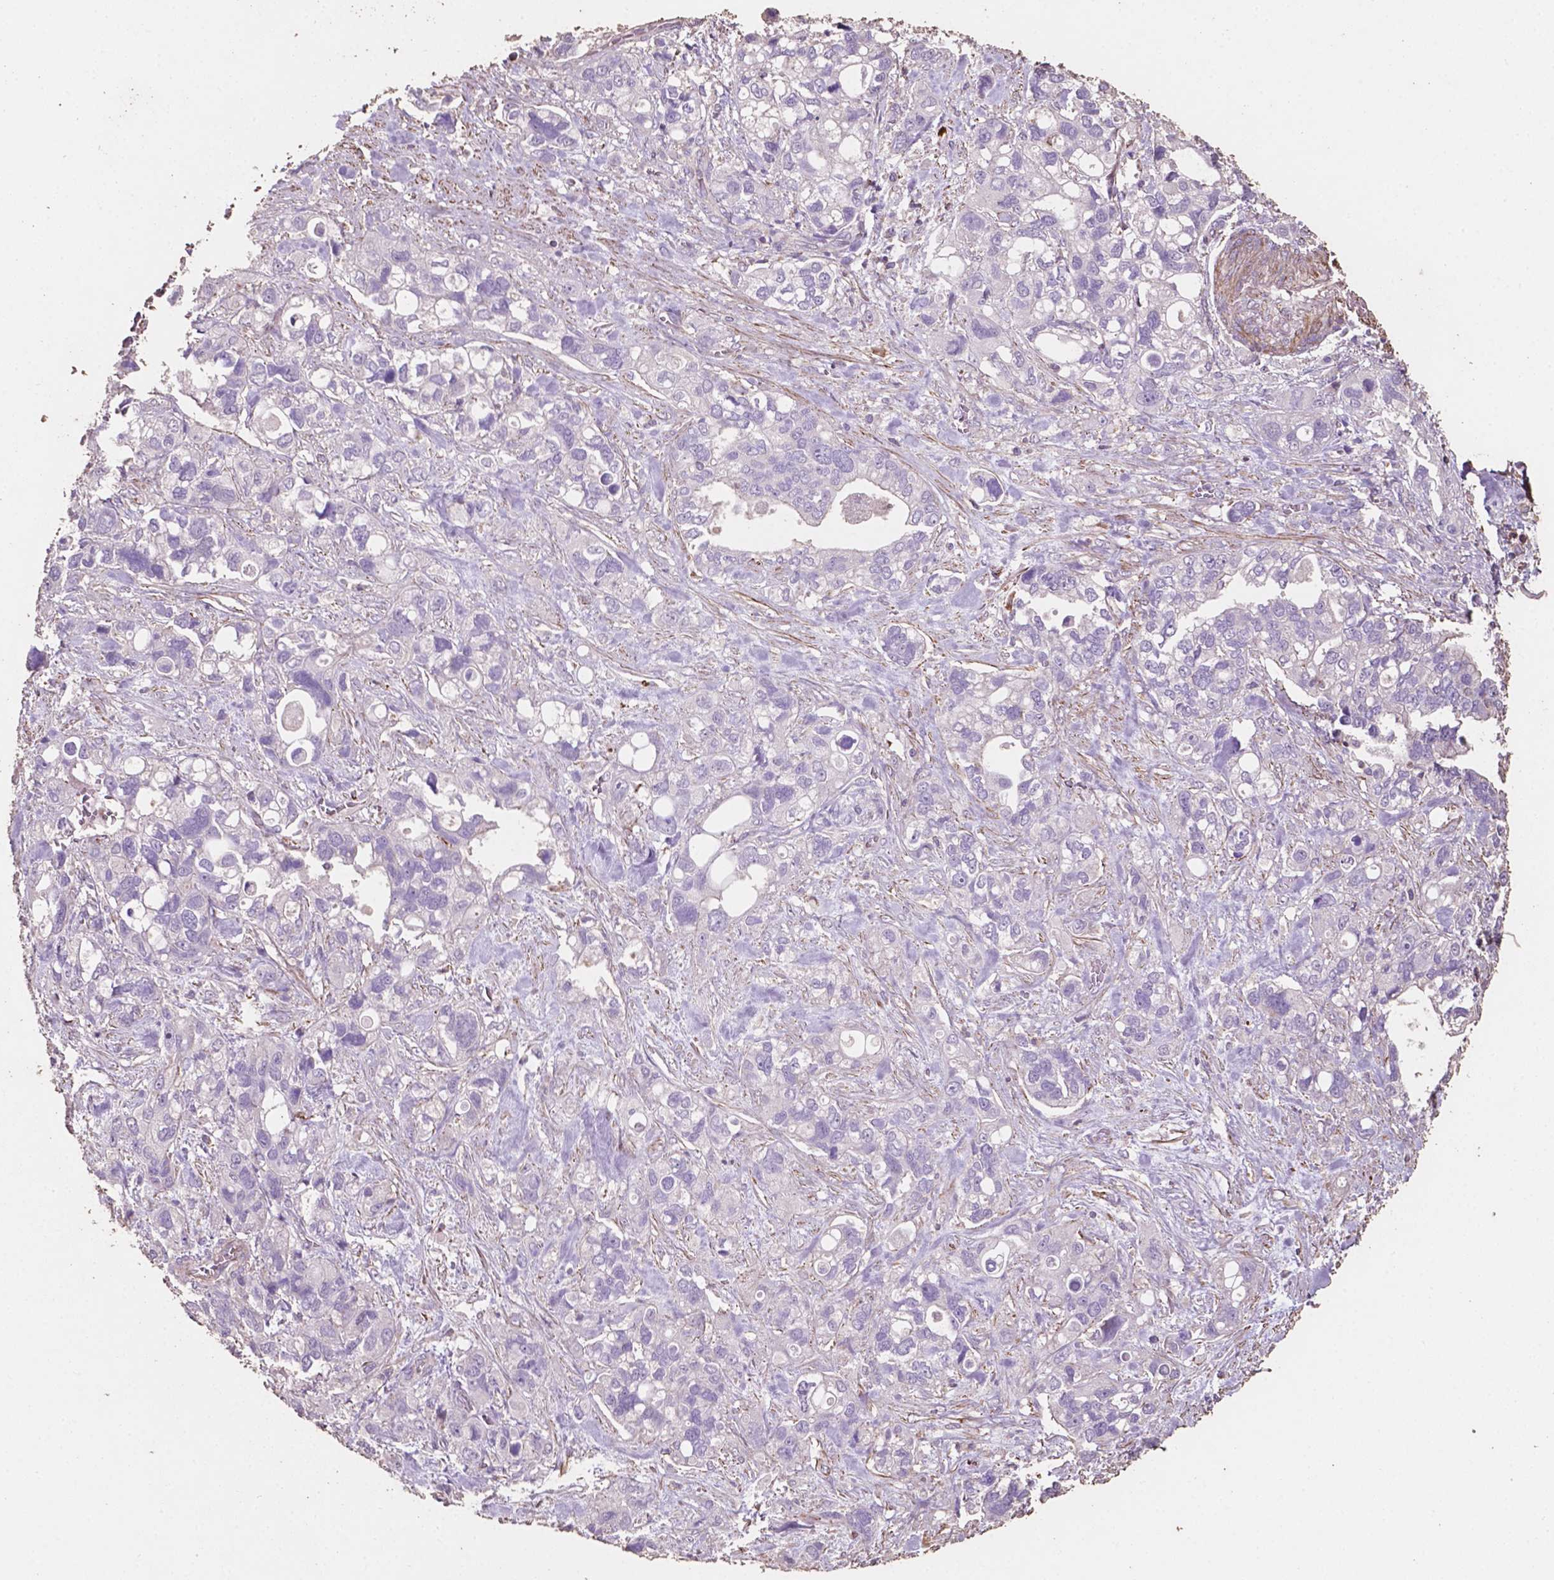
{"staining": {"intensity": "negative", "quantity": "none", "location": "none"}, "tissue": "stomach cancer", "cell_type": "Tumor cells", "image_type": "cancer", "snomed": [{"axis": "morphology", "description": "Adenocarcinoma, NOS"}, {"axis": "topography", "description": "Stomach, upper"}], "caption": "Immunohistochemistry (IHC) of human stomach cancer displays no staining in tumor cells. The staining is performed using DAB brown chromogen with nuclei counter-stained in using hematoxylin.", "gene": "COMMD4", "patient": {"sex": "female", "age": 81}}